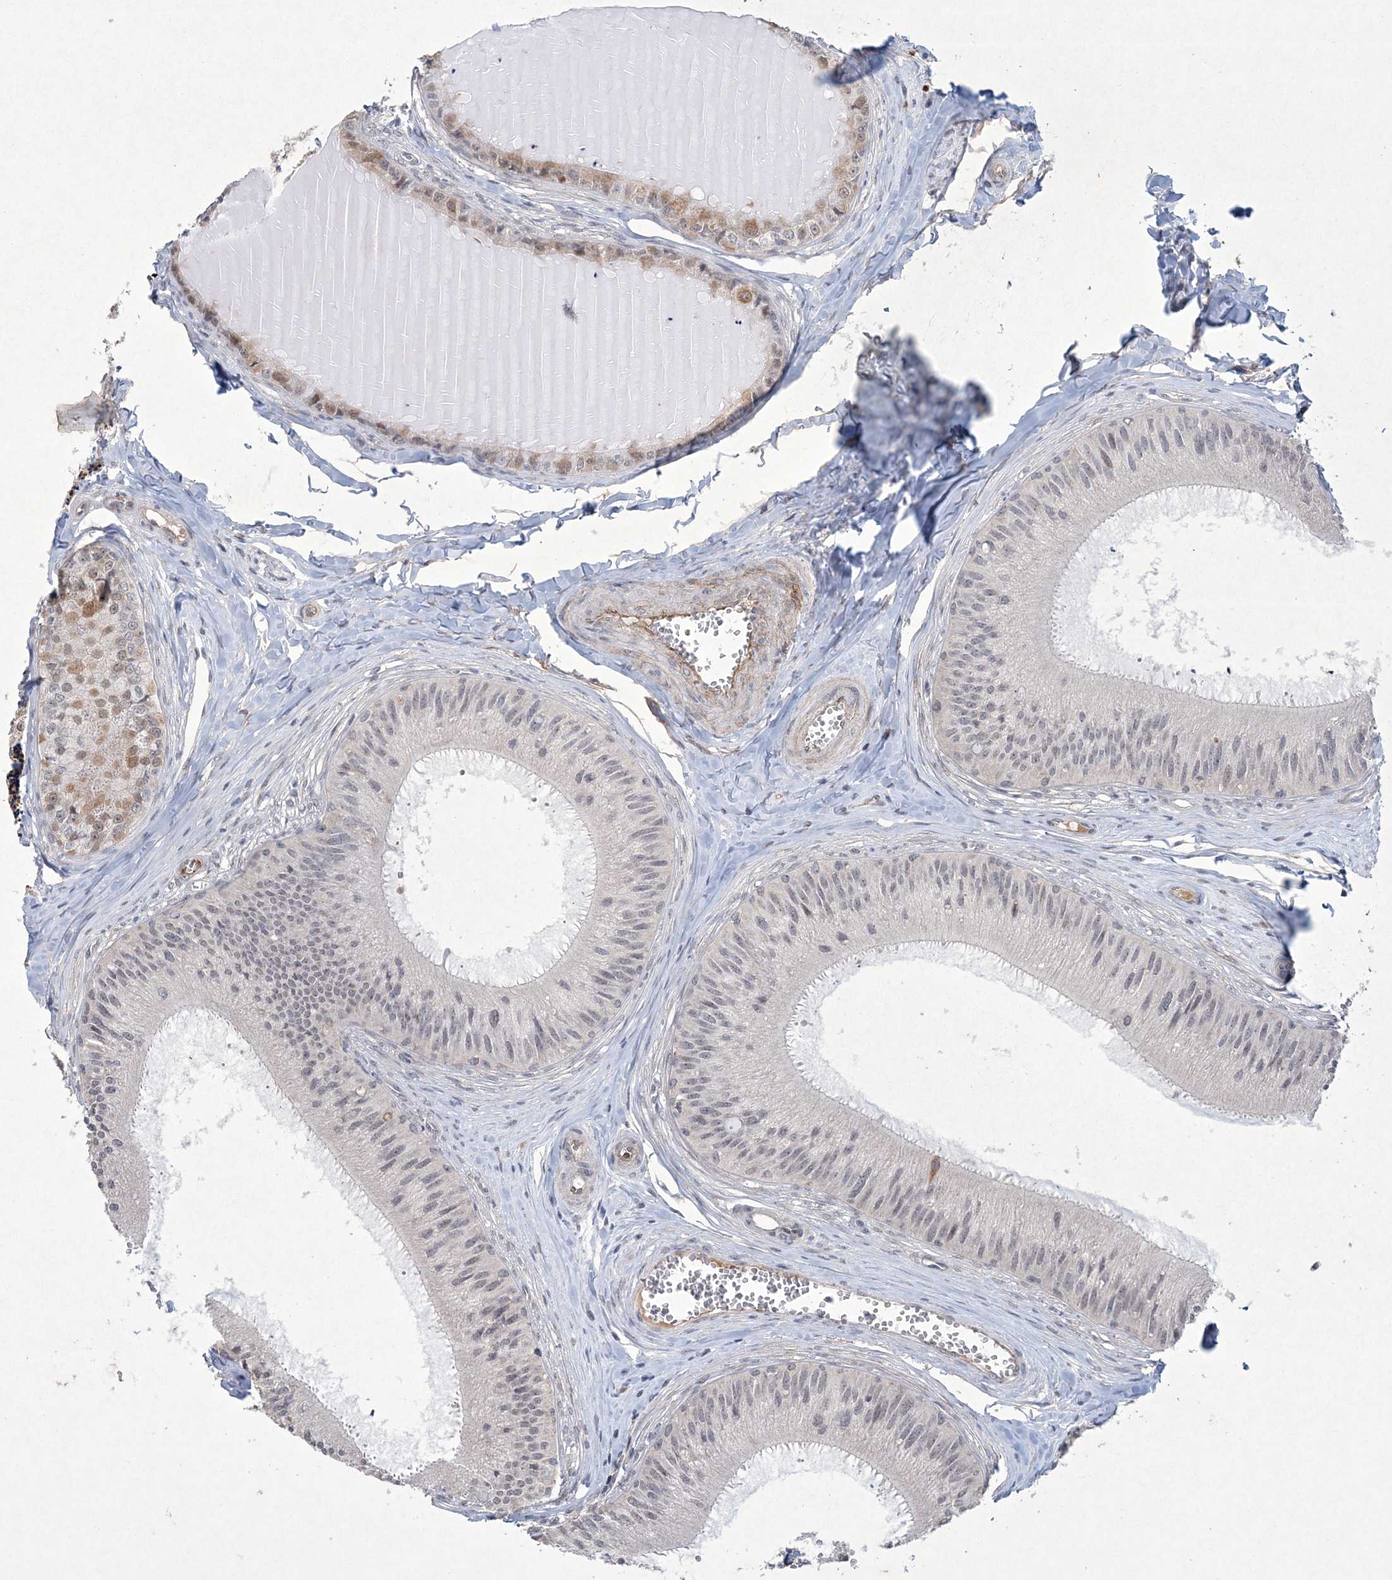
{"staining": {"intensity": "negative", "quantity": "none", "location": "none"}, "tissue": "epididymis", "cell_type": "Glandular cells", "image_type": "normal", "snomed": [{"axis": "morphology", "description": "Normal tissue, NOS"}, {"axis": "topography", "description": "Epididymis"}], "caption": "The histopathology image shows no significant expression in glandular cells of epididymis. (DAB immunohistochemistry (IHC) visualized using brightfield microscopy, high magnification).", "gene": "DPCD", "patient": {"sex": "male", "age": 31}}